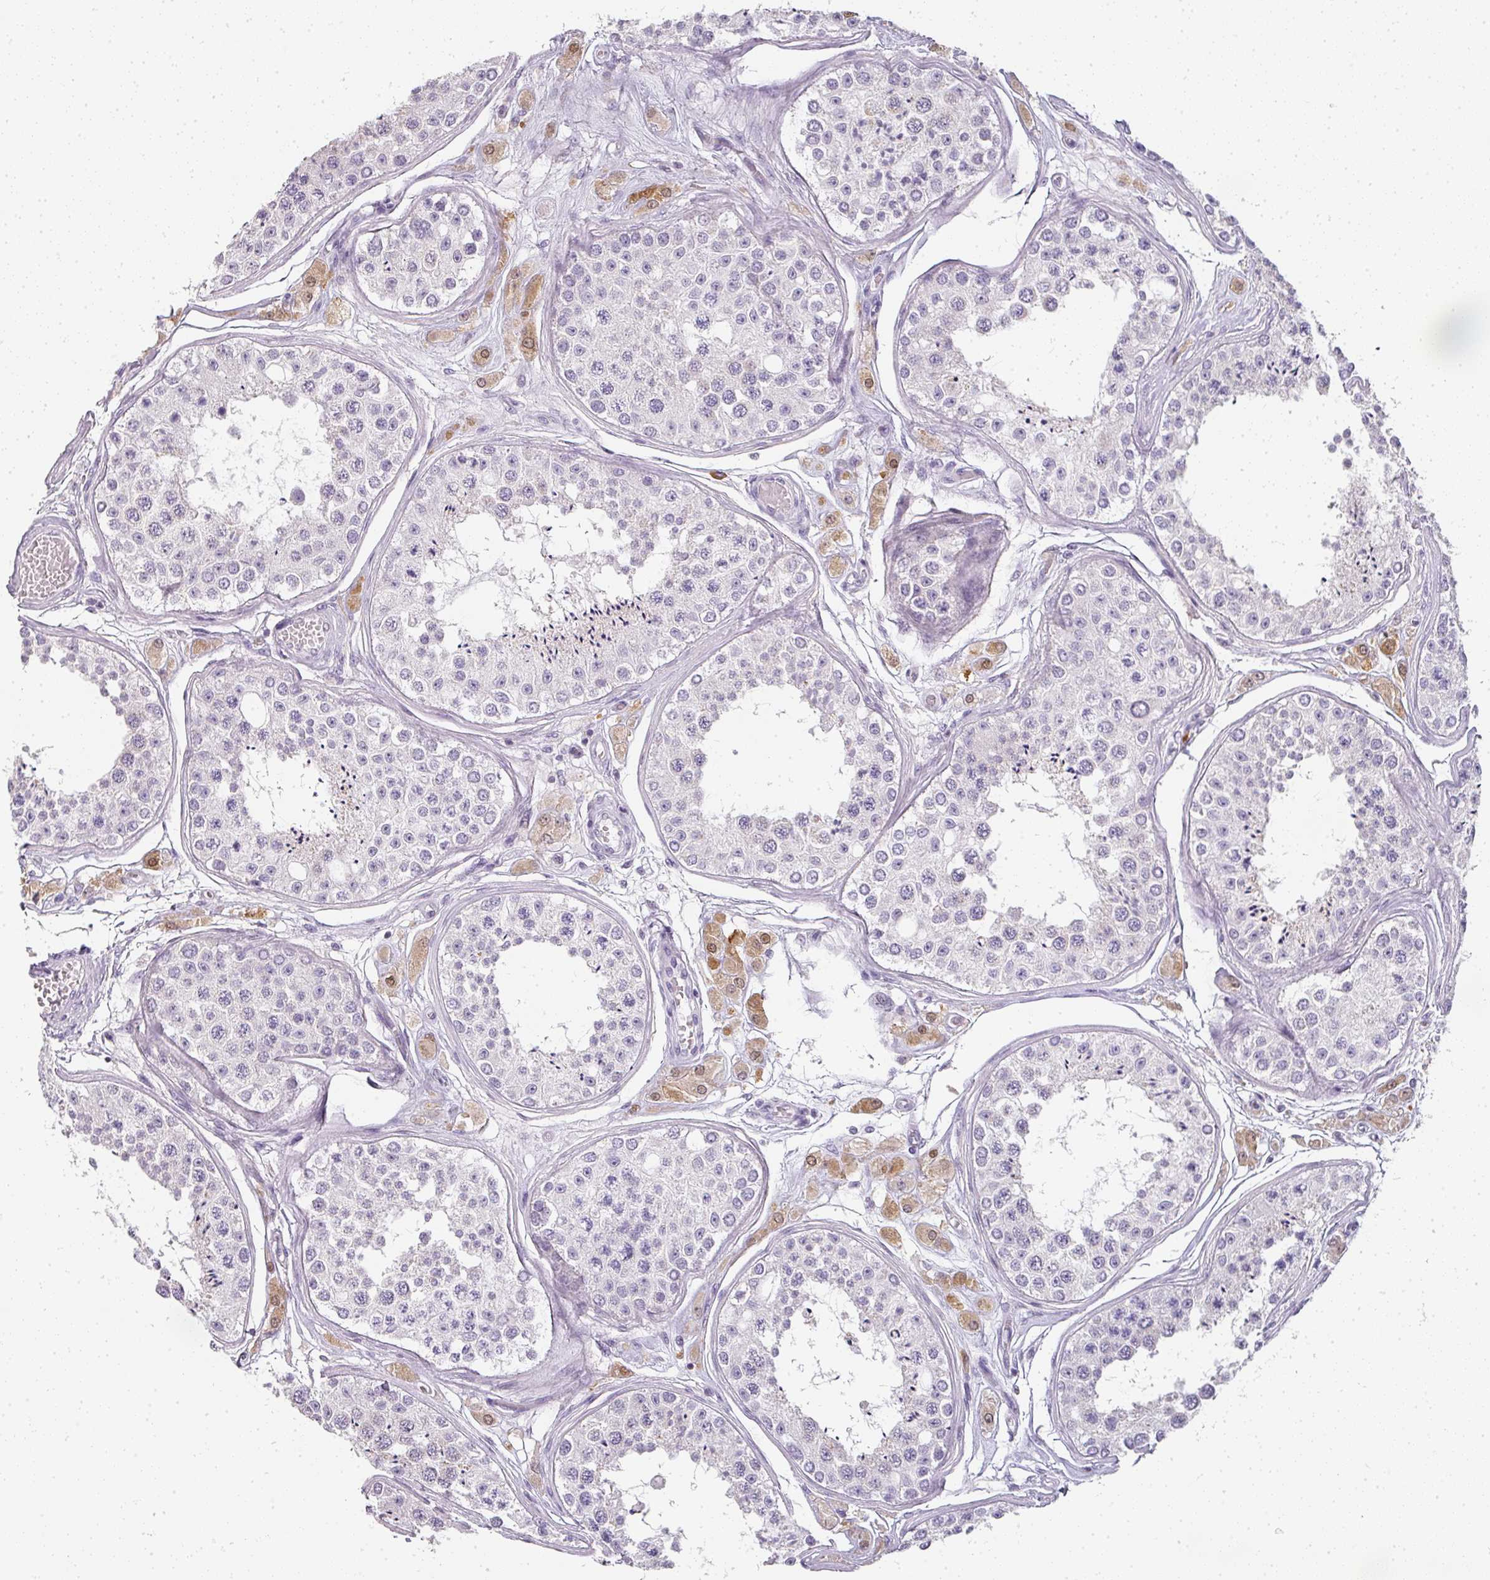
{"staining": {"intensity": "negative", "quantity": "none", "location": "none"}, "tissue": "testis", "cell_type": "Cells in seminiferous ducts", "image_type": "normal", "snomed": [{"axis": "morphology", "description": "Normal tissue, NOS"}, {"axis": "topography", "description": "Testis"}], "caption": "Immunohistochemistry (IHC) histopathology image of unremarkable human testis stained for a protein (brown), which reveals no expression in cells in seminiferous ducts.", "gene": "CAMP", "patient": {"sex": "male", "age": 25}}